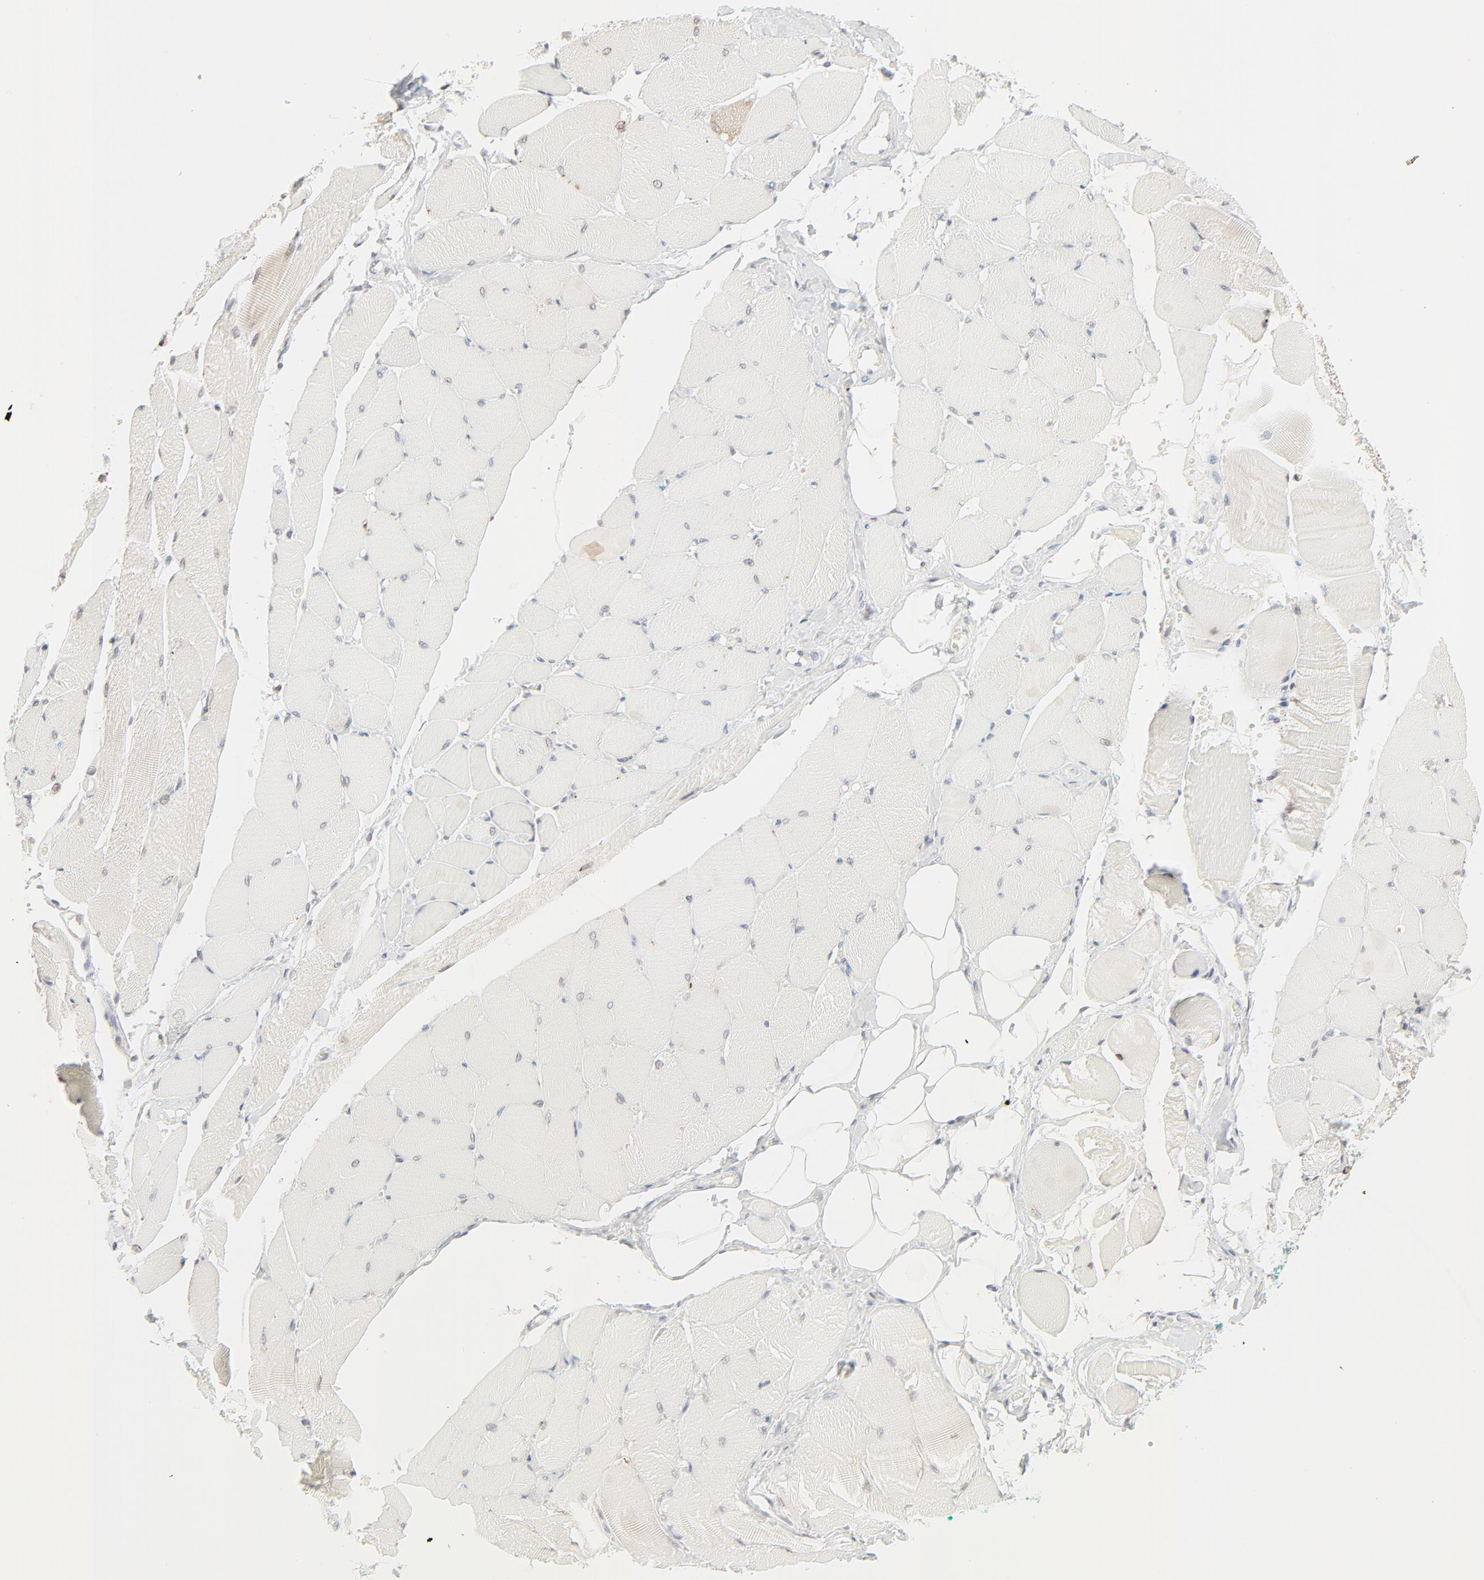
{"staining": {"intensity": "weak", "quantity": "<25%", "location": "cytoplasmic/membranous,nuclear"}, "tissue": "skeletal muscle", "cell_type": "Myocytes", "image_type": "normal", "snomed": [{"axis": "morphology", "description": "Normal tissue, NOS"}, {"axis": "topography", "description": "Skeletal muscle"}, {"axis": "topography", "description": "Peripheral nerve tissue"}], "caption": "This is a micrograph of immunohistochemistry (IHC) staining of unremarkable skeletal muscle, which shows no positivity in myocytes.", "gene": "MAD1L1", "patient": {"sex": "female", "age": 84}}